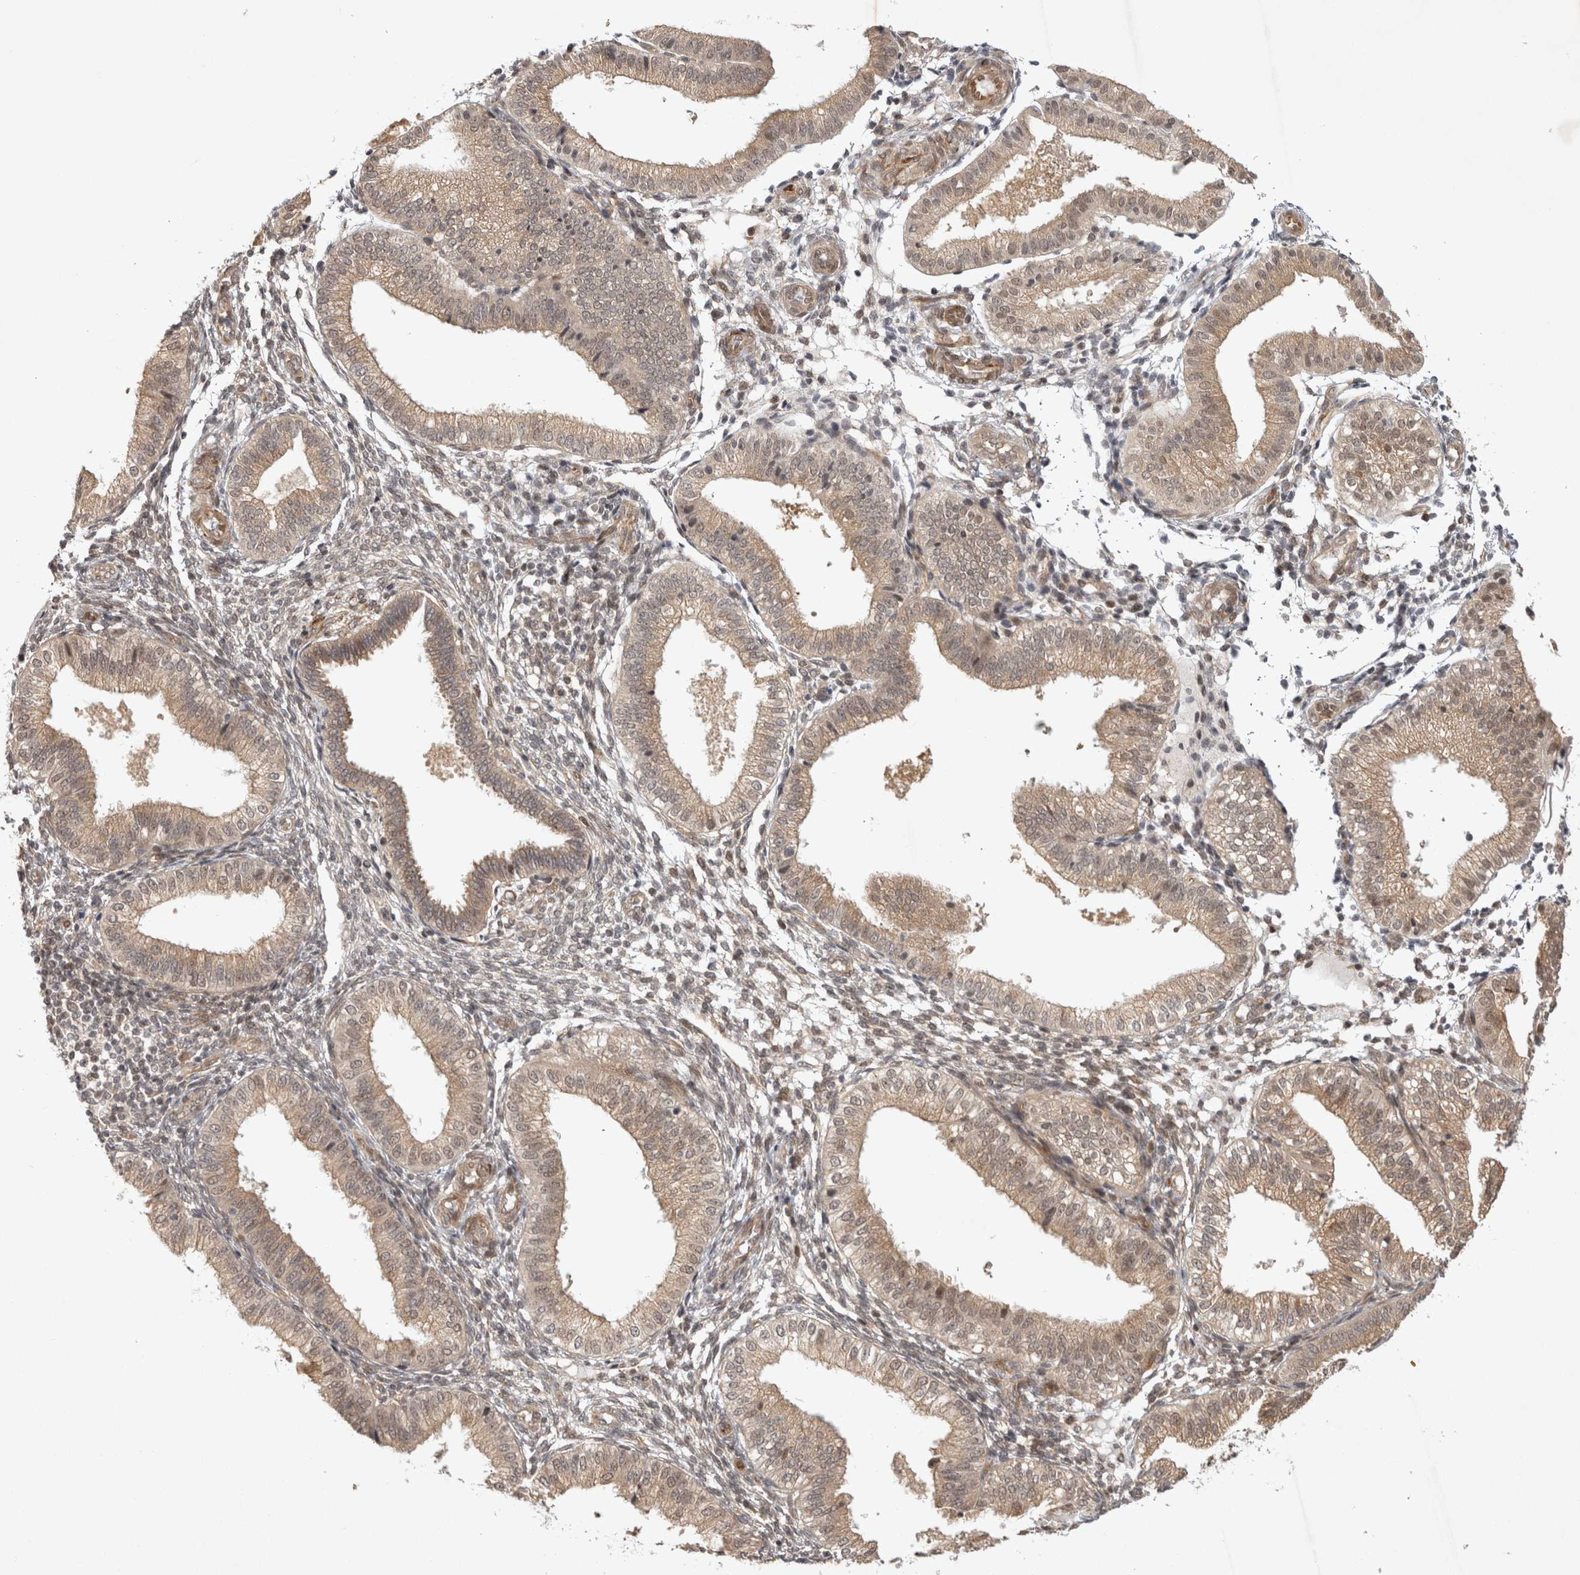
{"staining": {"intensity": "weak", "quantity": "<25%", "location": "cytoplasmic/membranous"}, "tissue": "endometrium", "cell_type": "Cells in endometrial stroma", "image_type": "normal", "snomed": [{"axis": "morphology", "description": "Normal tissue, NOS"}, {"axis": "topography", "description": "Endometrium"}], "caption": "The histopathology image shows no staining of cells in endometrial stroma in normal endometrium.", "gene": "ZNF318", "patient": {"sex": "female", "age": 39}}